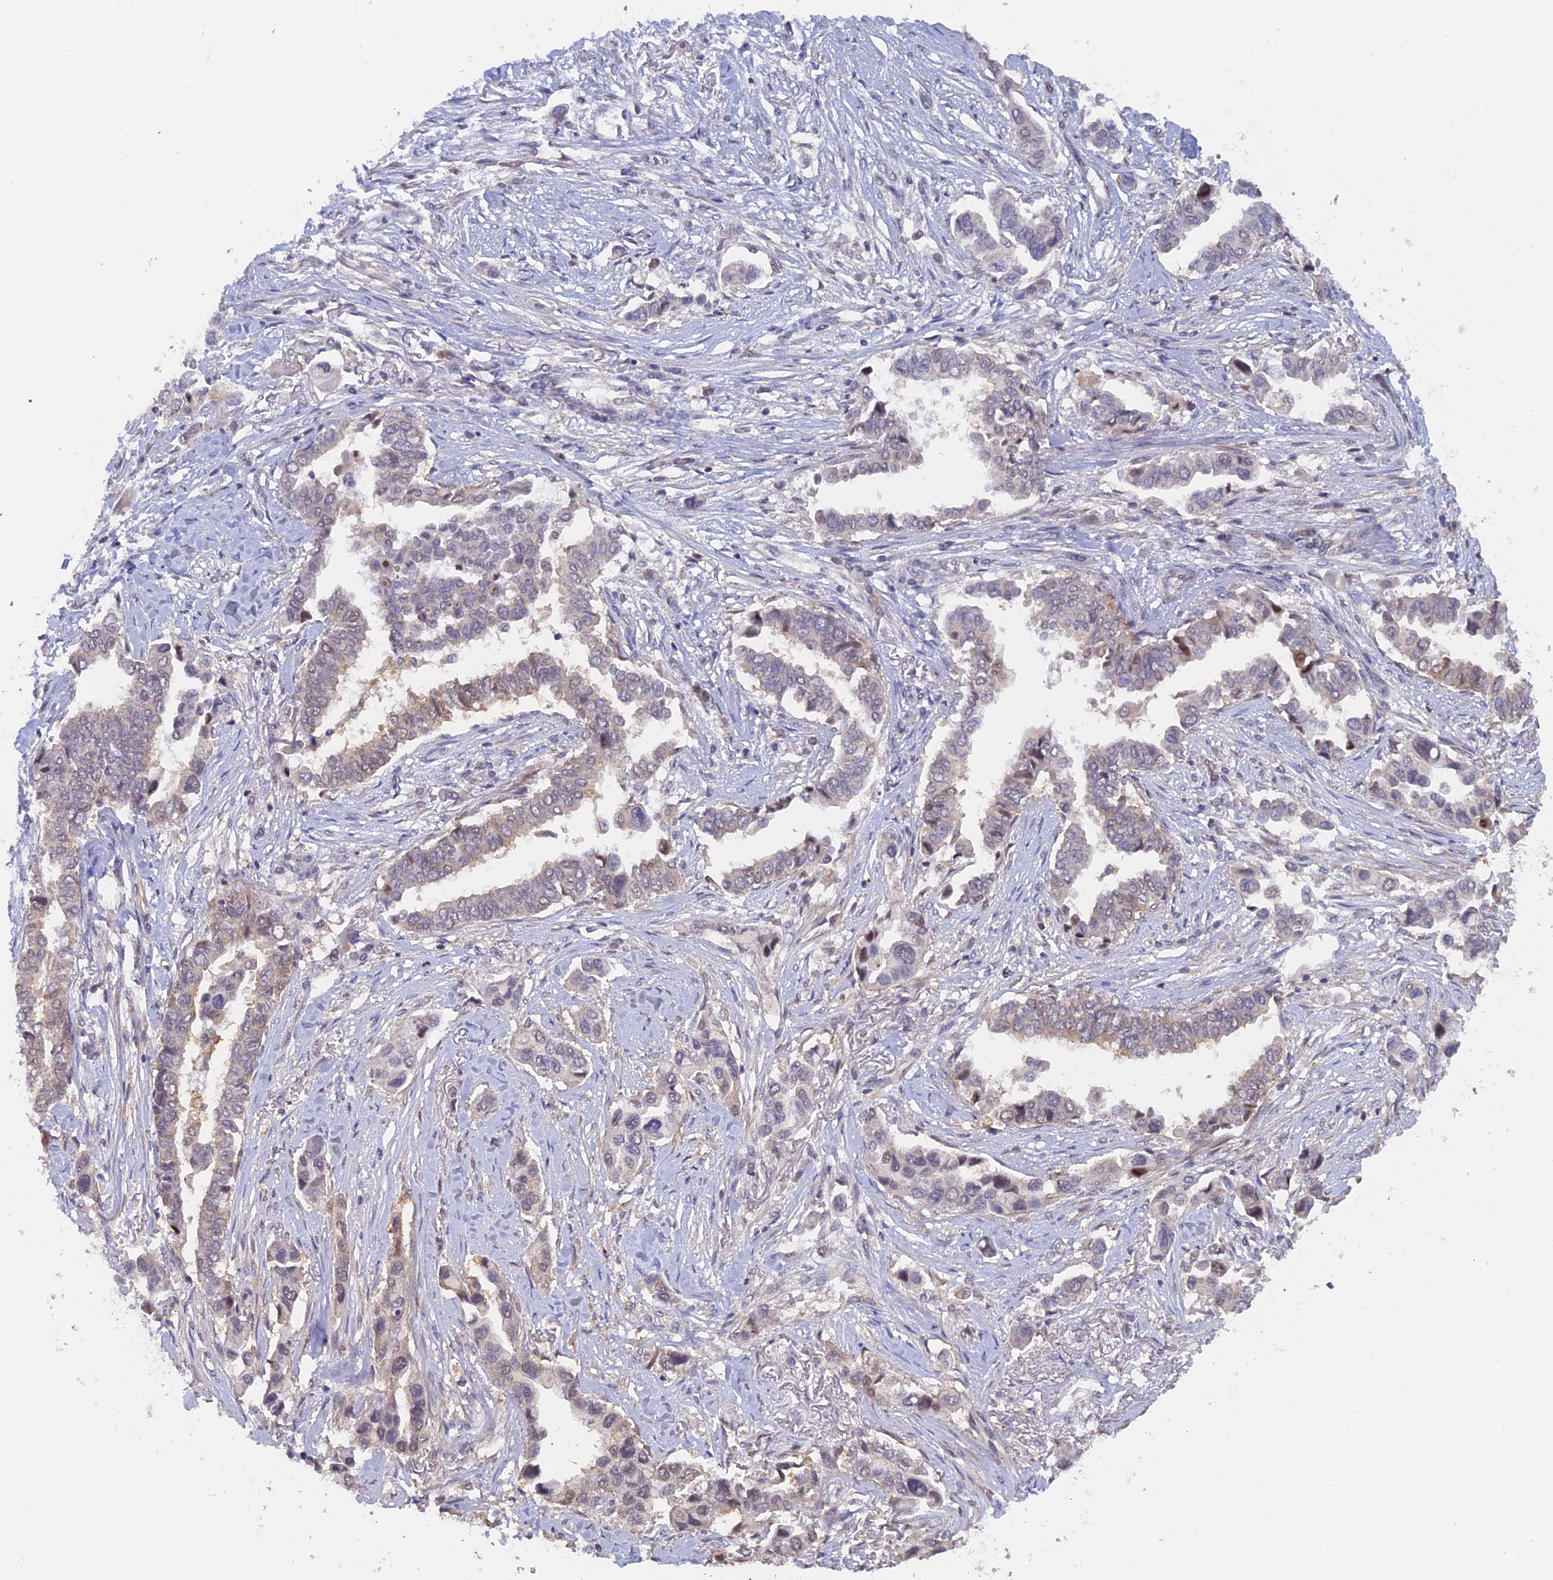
{"staining": {"intensity": "moderate", "quantity": "<25%", "location": "nuclear"}, "tissue": "lung cancer", "cell_type": "Tumor cells", "image_type": "cancer", "snomed": [{"axis": "morphology", "description": "Adenocarcinoma, NOS"}, {"axis": "topography", "description": "Lung"}], "caption": "Immunohistochemistry (IHC) (DAB) staining of human lung cancer (adenocarcinoma) displays moderate nuclear protein staining in approximately <25% of tumor cells.", "gene": "FAM98C", "patient": {"sex": "female", "age": 76}}